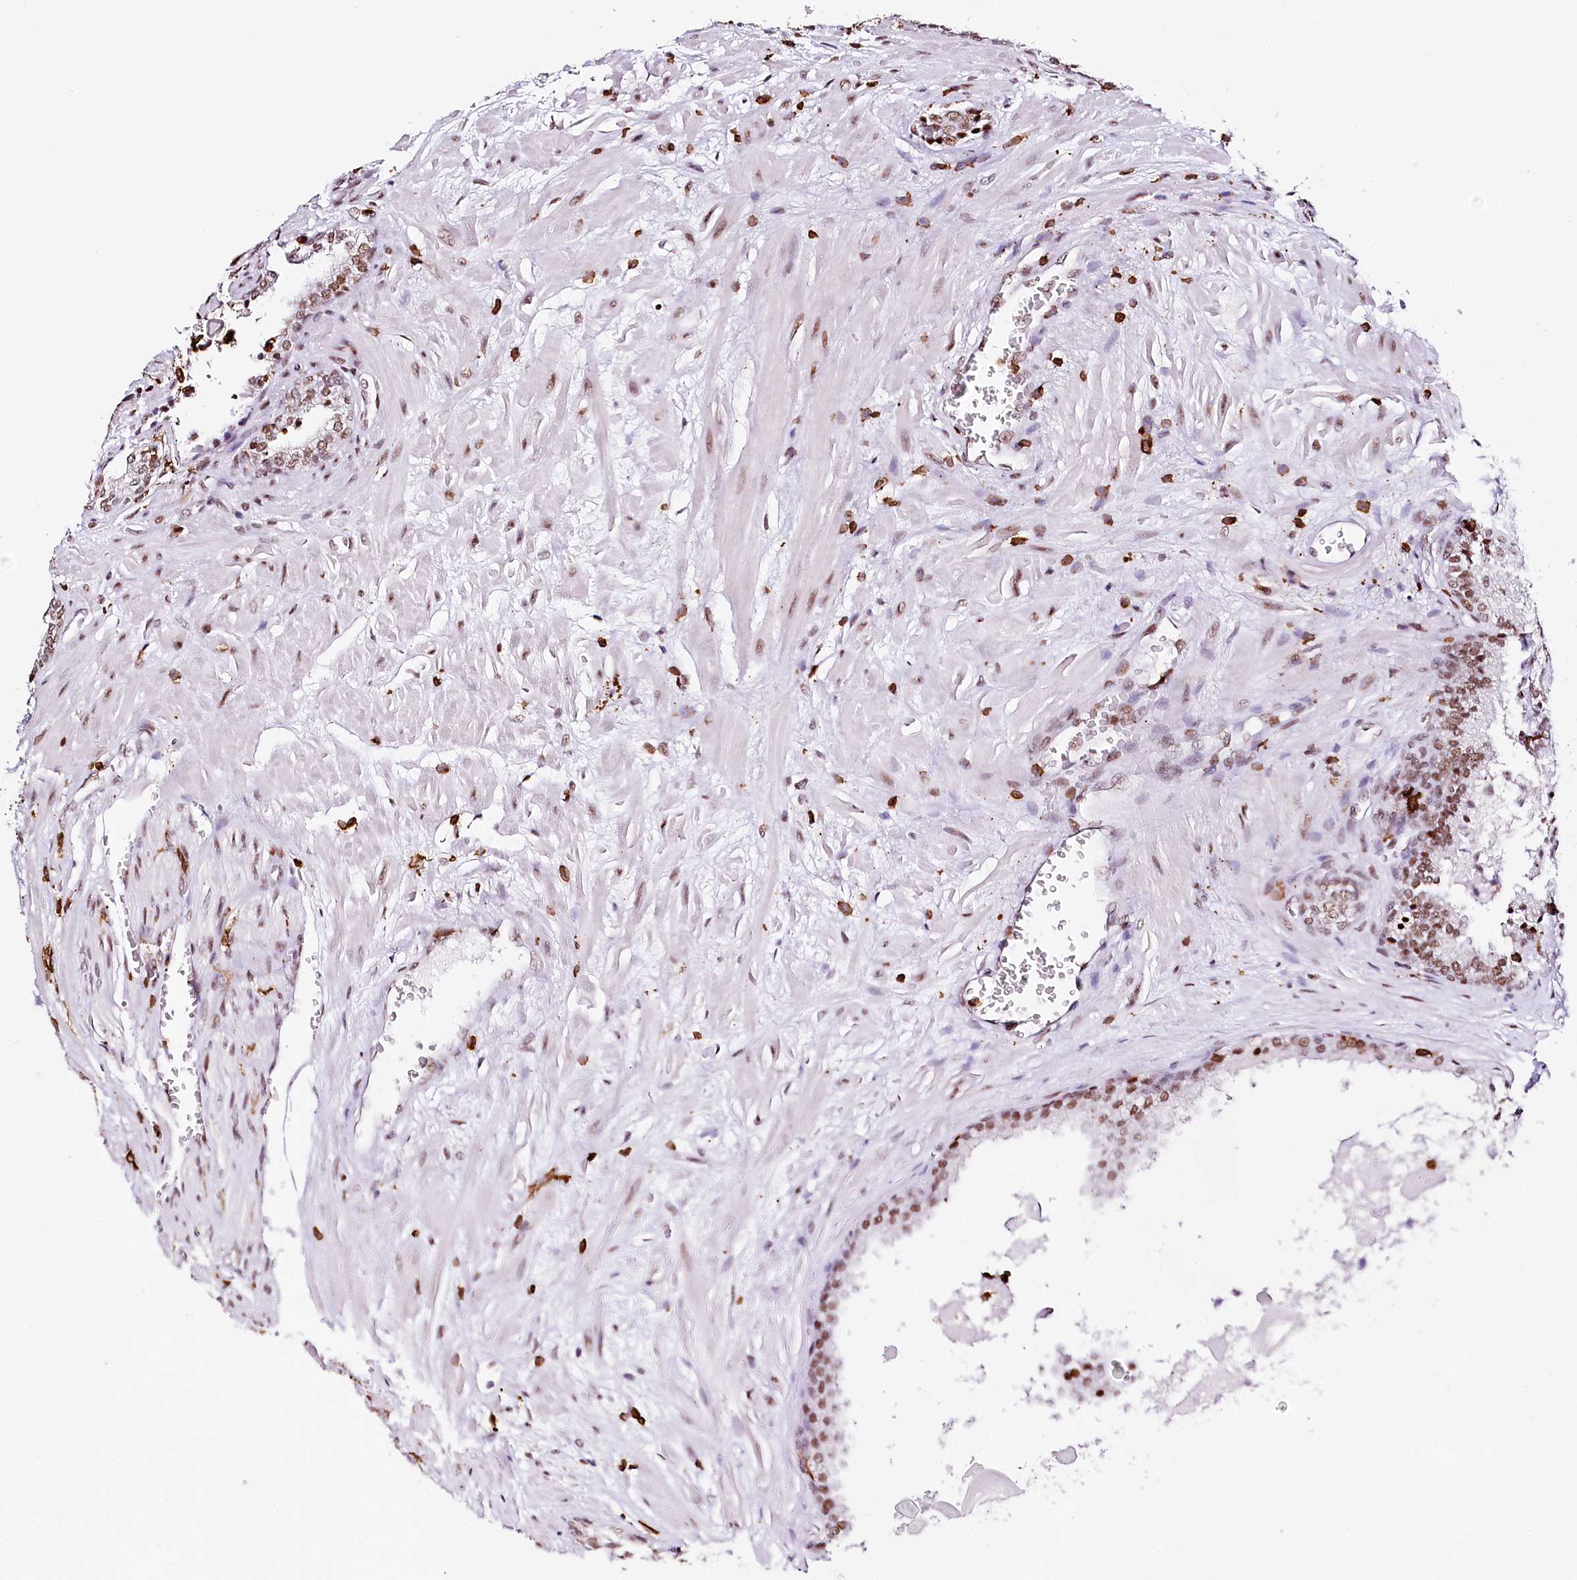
{"staining": {"intensity": "moderate", "quantity": ">75%", "location": "nuclear"}, "tissue": "prostate cancer", "cell_type": "Tumor cells", "image_type": "cancer", "snomed": [{"axis": "morphology", "description": "Adenocarcinoma, High grade"}, {"axis": "topography", "description": "Prostate"}], "caption": "Brown immunohistochemical staining in prostate cancer (adenocarcinoma (high-grade)) demonstrates moderate nuclear staining in approximately >75% of tumor cells.", "gene": "BARD1", "patient": {"sex": "male", "age": 57}}